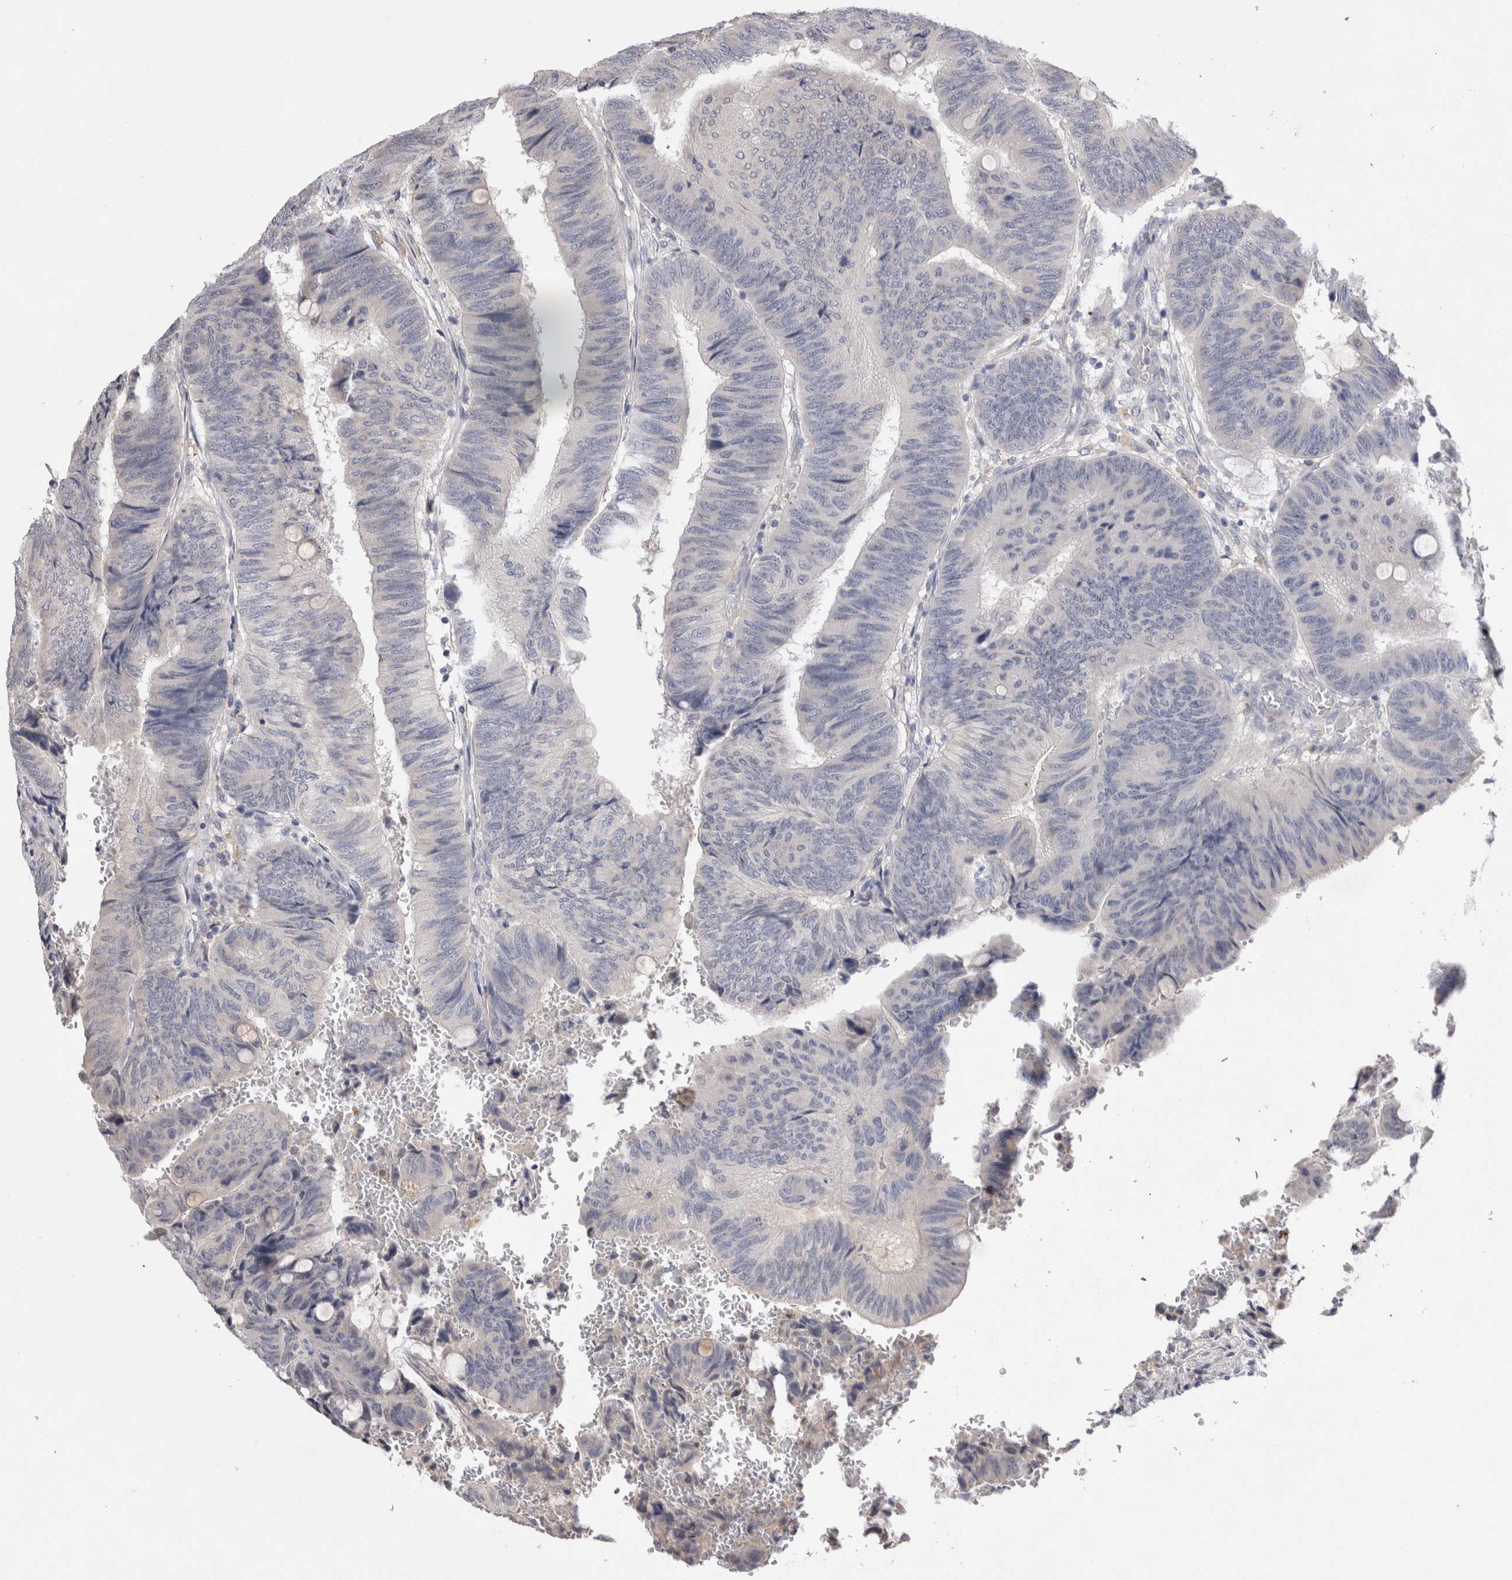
{"staining": {"intensity": "negative", "quantity": "none", "location": "none"}, "tissue": "colorectal cancer", "cell_type": "Tumor cells", "image_type": "cancer", "snomed": [{"axis": "morphology", "description": "Normal tissue, NOS"}, {"axis": "morphology", "description": "Adenocarcinoma, NOS"}, {"axis": "topography", "description": "Rectum"}, {"axis": "topography", "description": "Peripheral nerve tissue"}], "caption": "Immunohistochemistry (IHC) micrograph of human colorectal cancer stained for a protein (brown), which shows no expression in tumor cells. (DAB (3,3'-diaminobenzidine) immunohistochemistry (IHC), high magnification).", "gene": "VSIG4", "patient": {"sex": "male", "age": 92}}